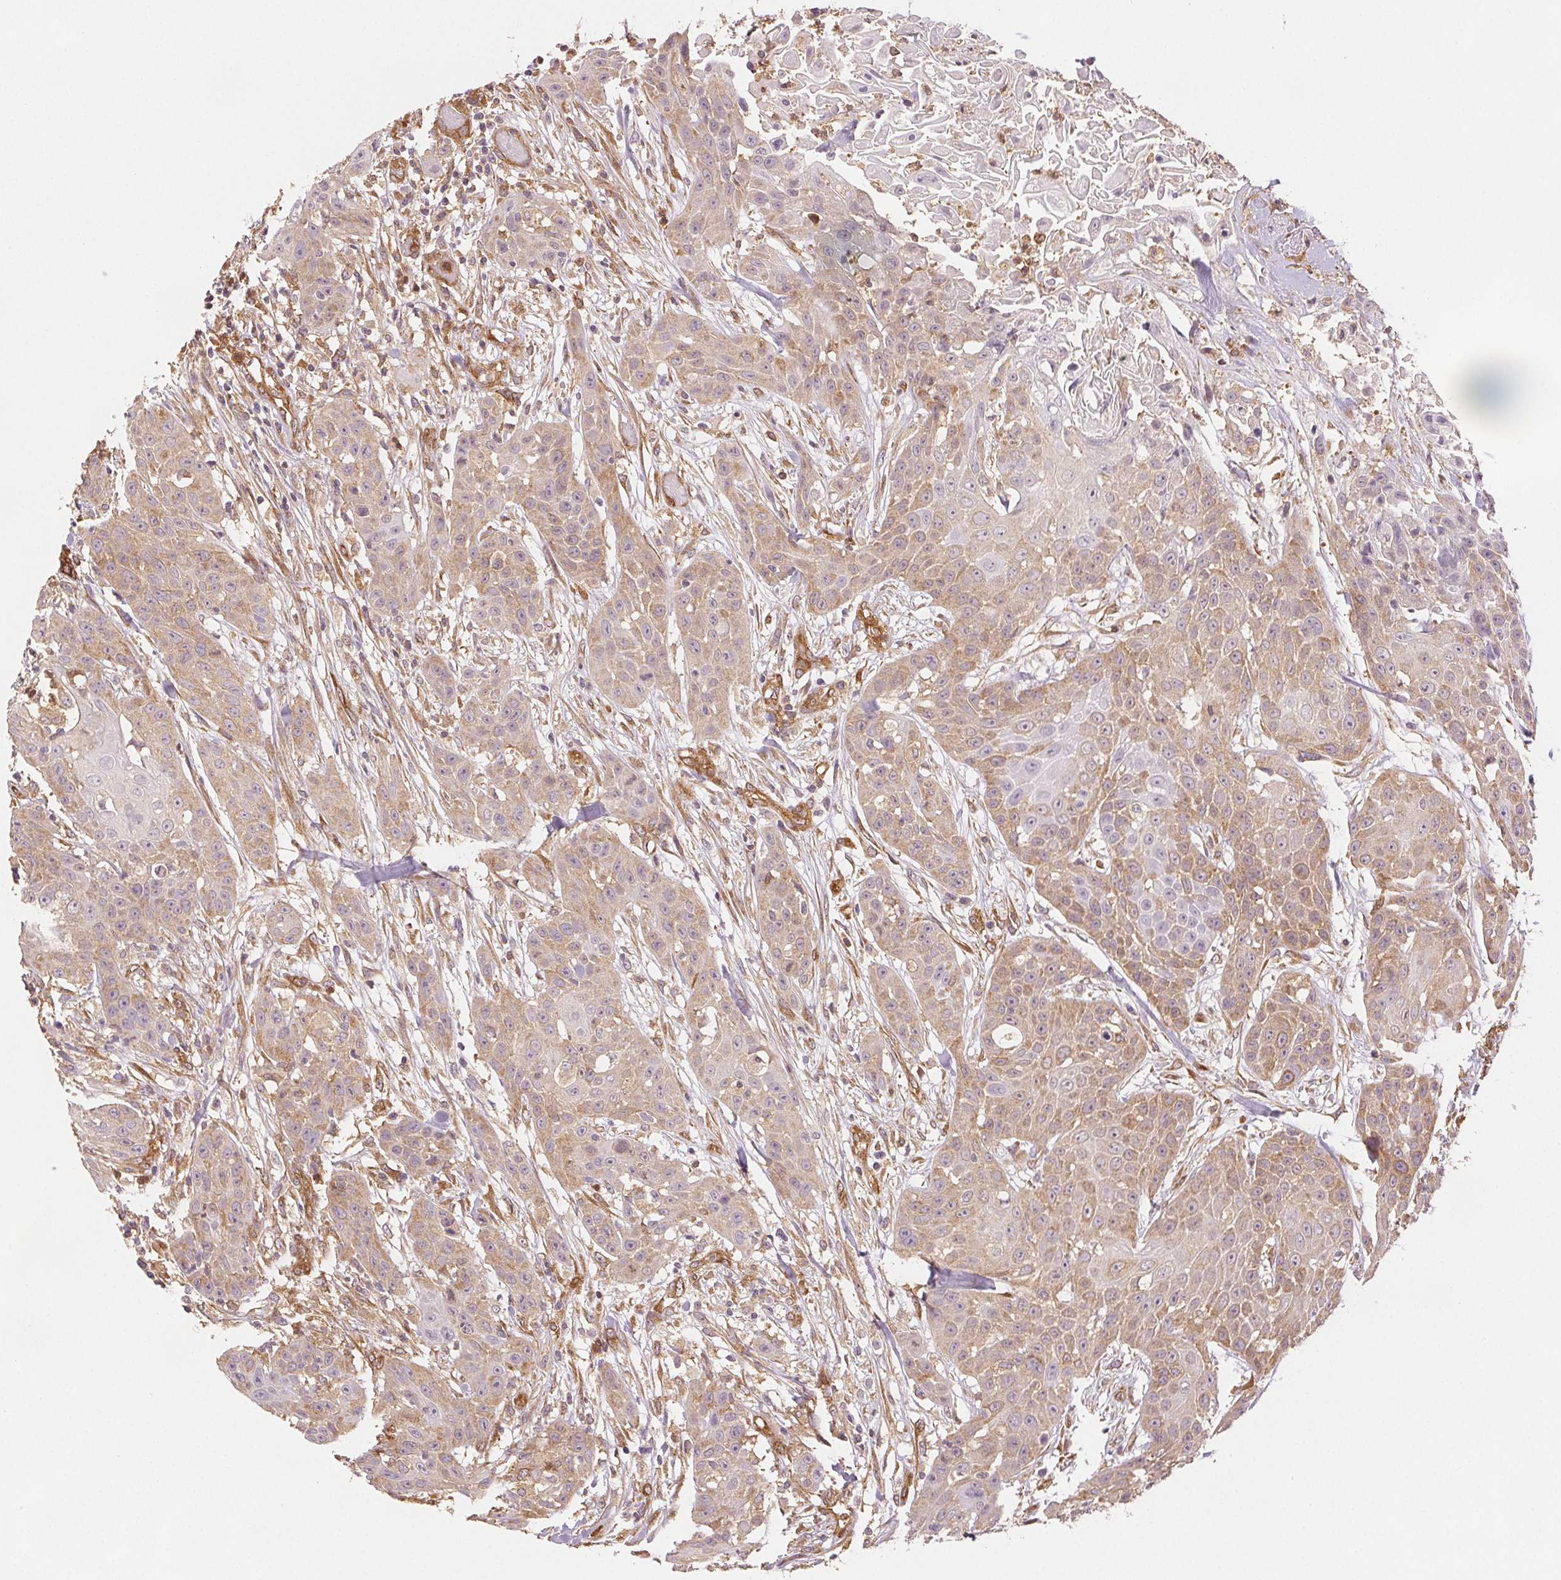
{"staining": {"intensity": "weak", "quantity": ">75%", "location": "cytoplasmic/membranous"}, "tissue": "head and neck cancer", "cell_type": "Tumor cells", "image_type": "cancer", "snomed": [{"axis": "morphology", "description": "Squamous cell carcinoma, NOS"}, {"axis": "topography", "description": "Oral tissue"}, {"axis": "topography", "description": "Head-Neck"}], "caption": "Head and neck cancer stained with a protein marker demonstrates weak staining in tumor cells.", "gene": "DIAPH2", "patient": {"sex": "female", "age": 55}}